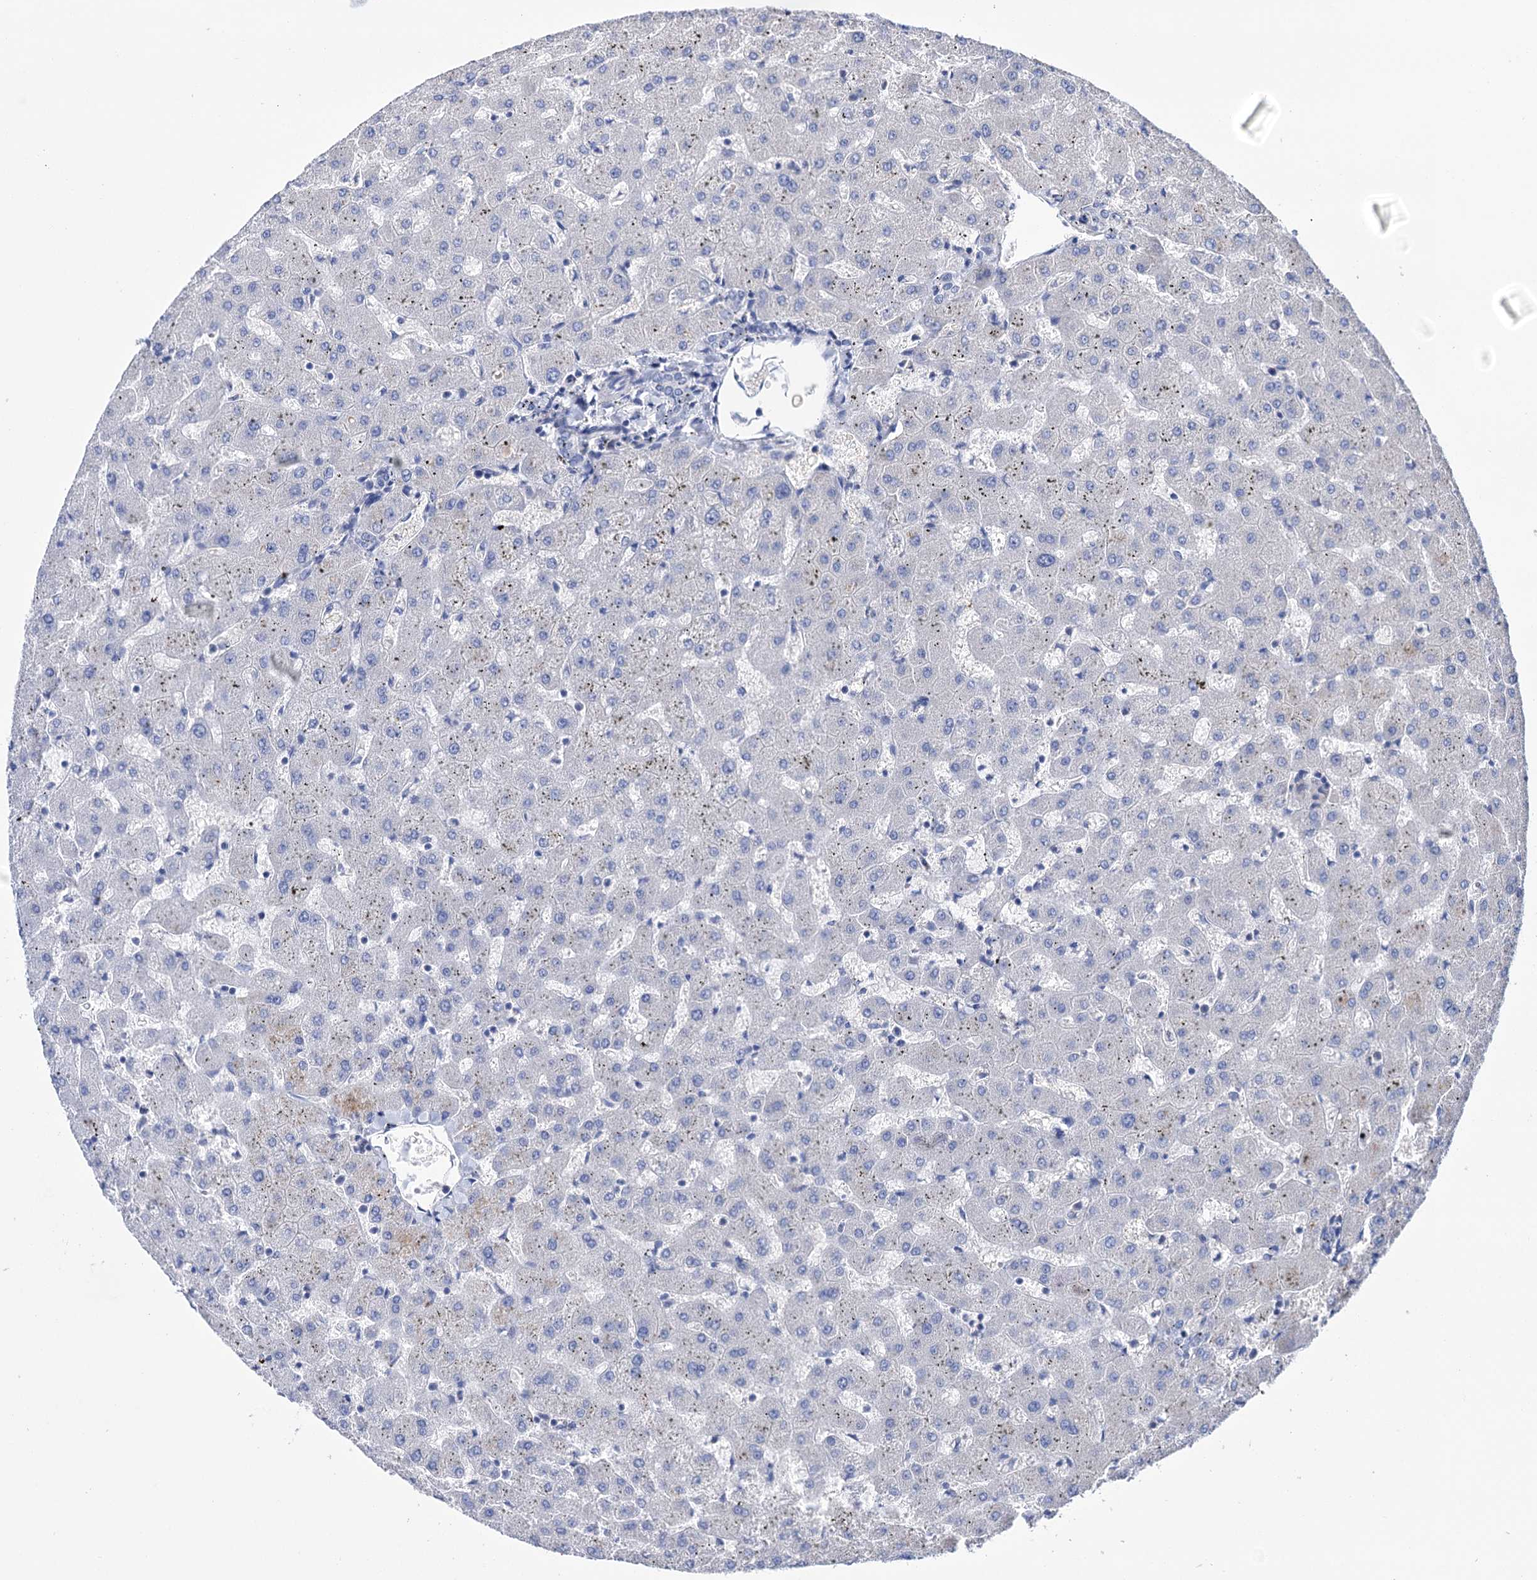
{"staining": {"intensity": "negative", "quantity": "none", "location": "none"}, "tissue": "liver", "cell_type": "Cholangiocytes", "image_type": "normal", "snomed": [{"axis": "morphology", "description": "Normal tissue, NOS"}, {"axis": "topography", "description": "Liver"}], "caption": "Cholangiocytes show no significant protein staining in unremarkable liver.", "gene": "BBS4", "patient": {"sex": "female", "age": 63}}